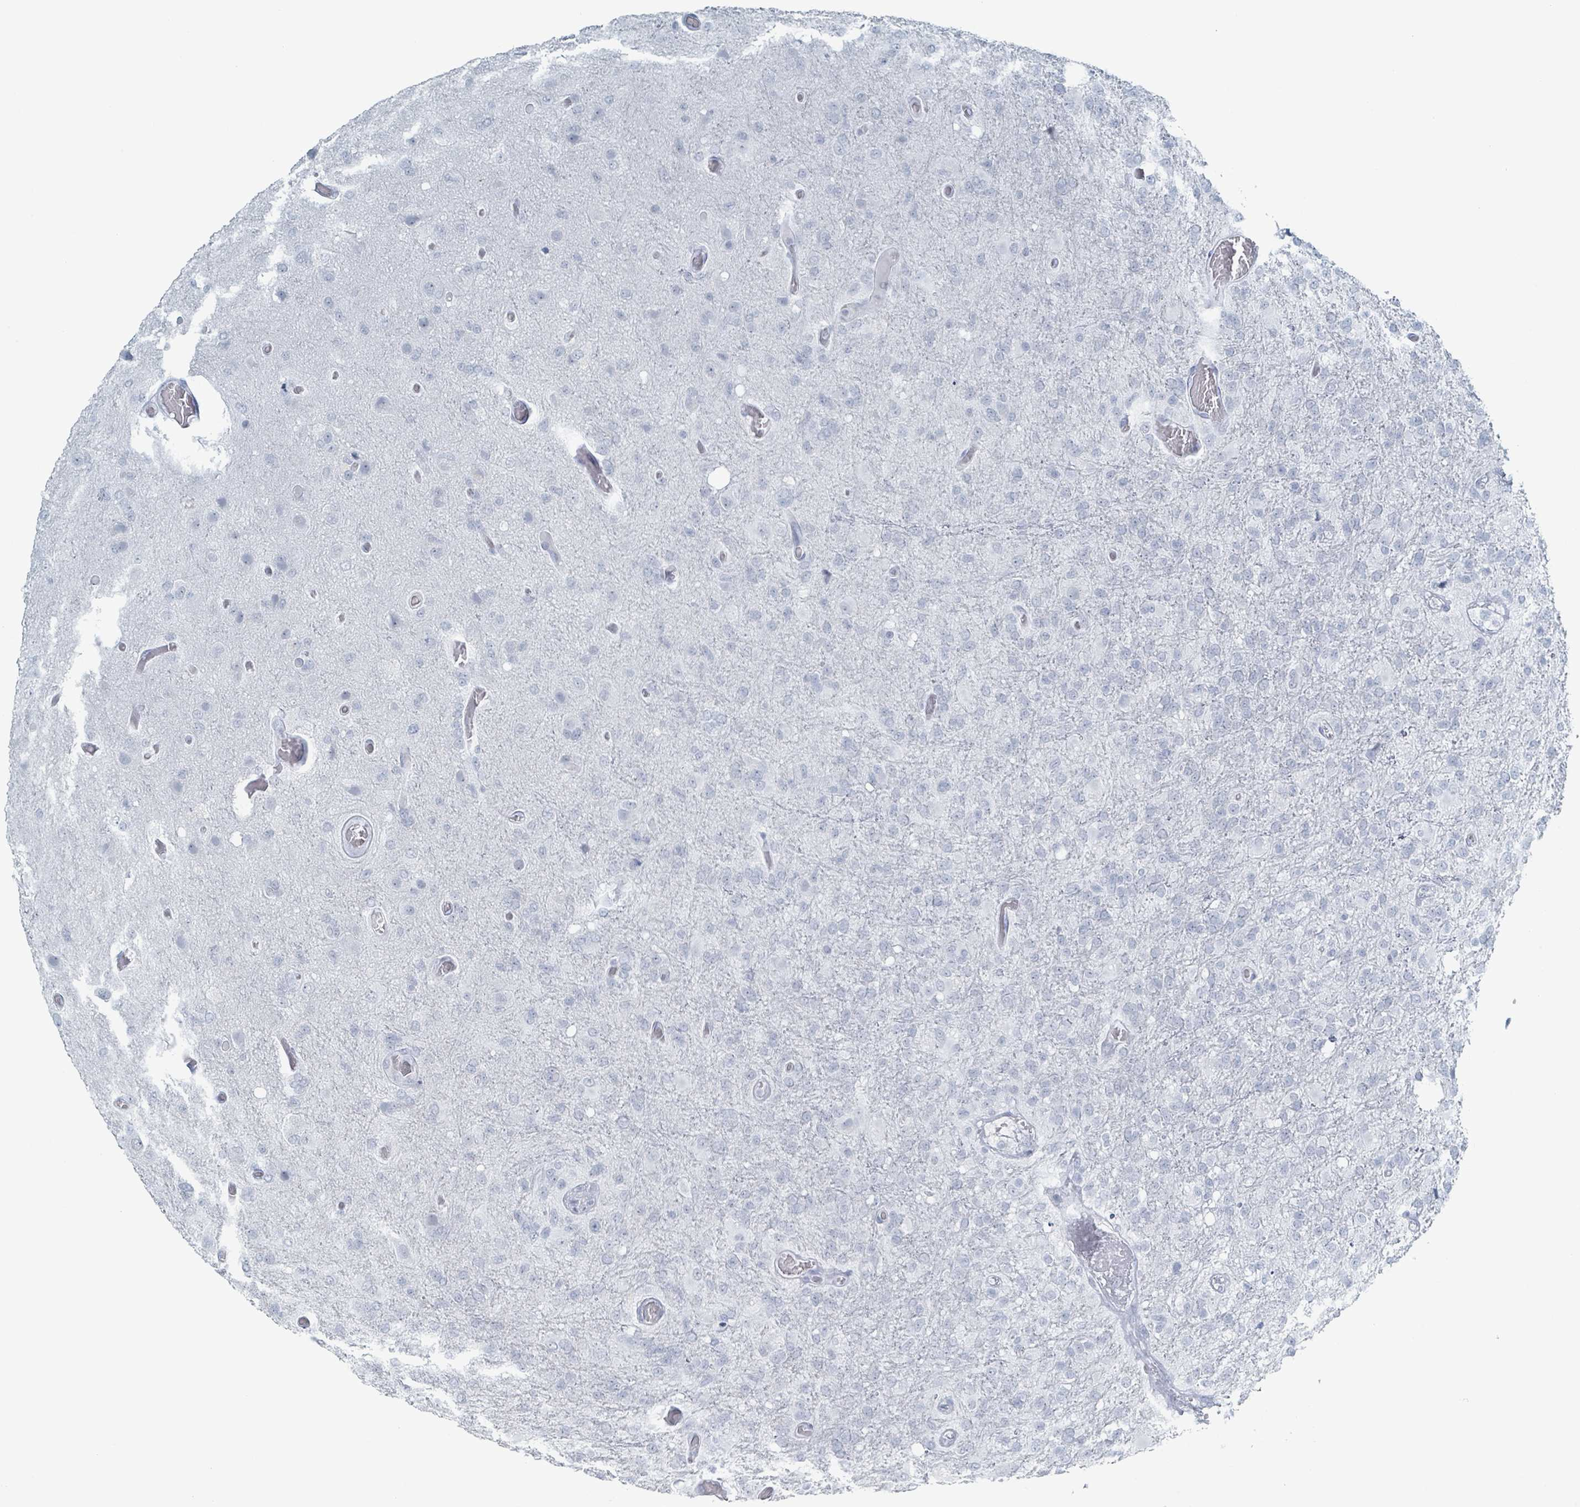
{"staining": {"intensity": "negative", "quantity": "none", "location": "none"}, "tissue": "glioma", "cell_type": "Tumor cells", "image_type": "cancer", "snomed": [{"axis": "morphology", "description": "Glioma, malignant, High grade"}, {"axis": "topography", "description": "Brain"}], "caption": "Immunohistochemical staining of human glioma reveals no significant staining in tumor cells.", "gene": "GPR15LG", "patient": {"sex": "female", "age": 74}}